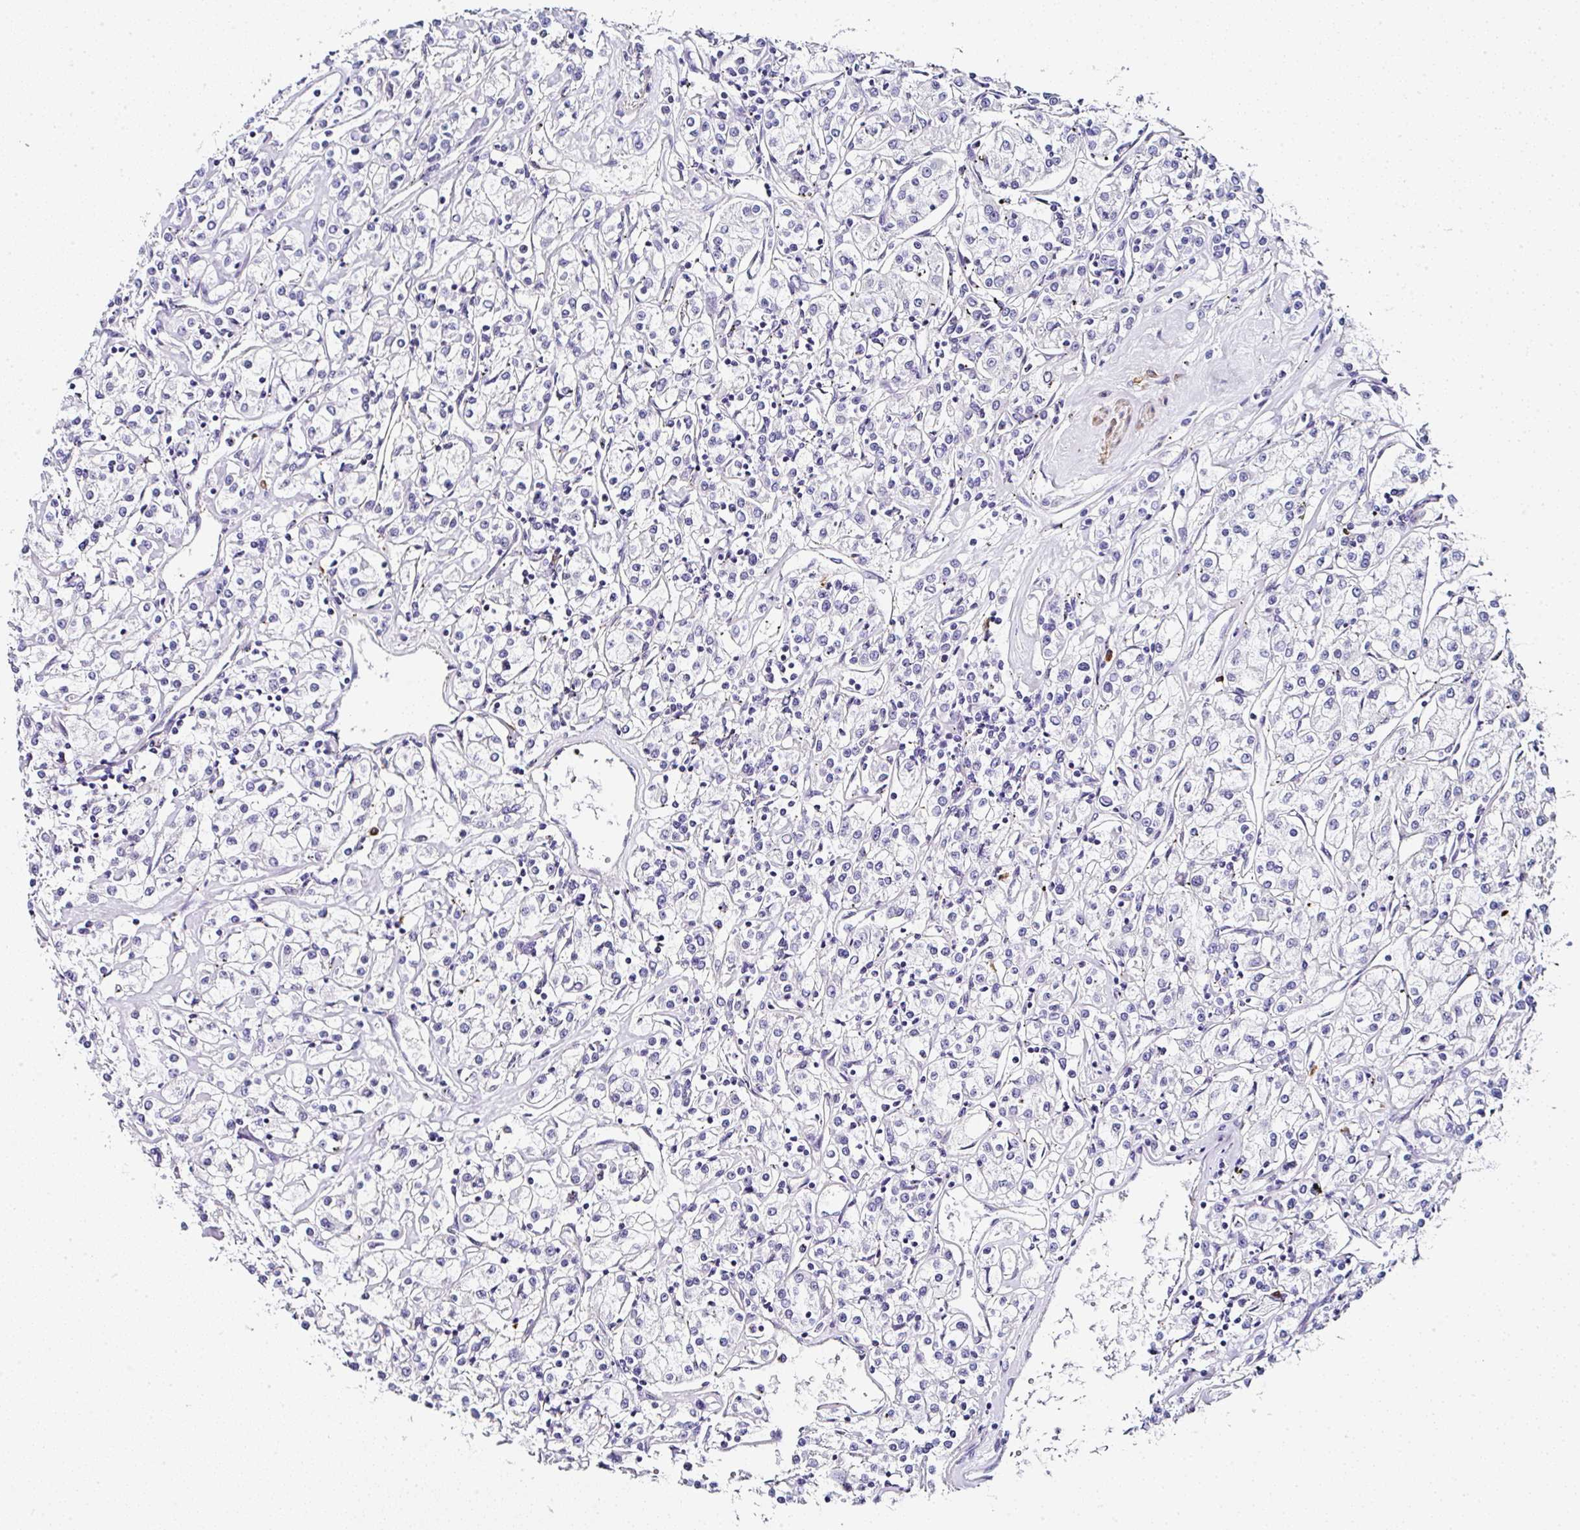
{"staining": {"intensity": "negative", "quantity": "none", "location": "none"}, "tissue": "renal cancer", "cell_type": "Tumor cells", "image_type": "cancer", "snomed": [{"axis": "morphology", "description": "Adenocarcinoma, NOS"}, {"axis": "topography", "description": "Kidney"}], "caption": "This is an IHC image of human renal adenocarcinoma. There is no expression in tumor cells.", "gene": "PPFIA4", "patient": {"sex": "female", "age": 59}}